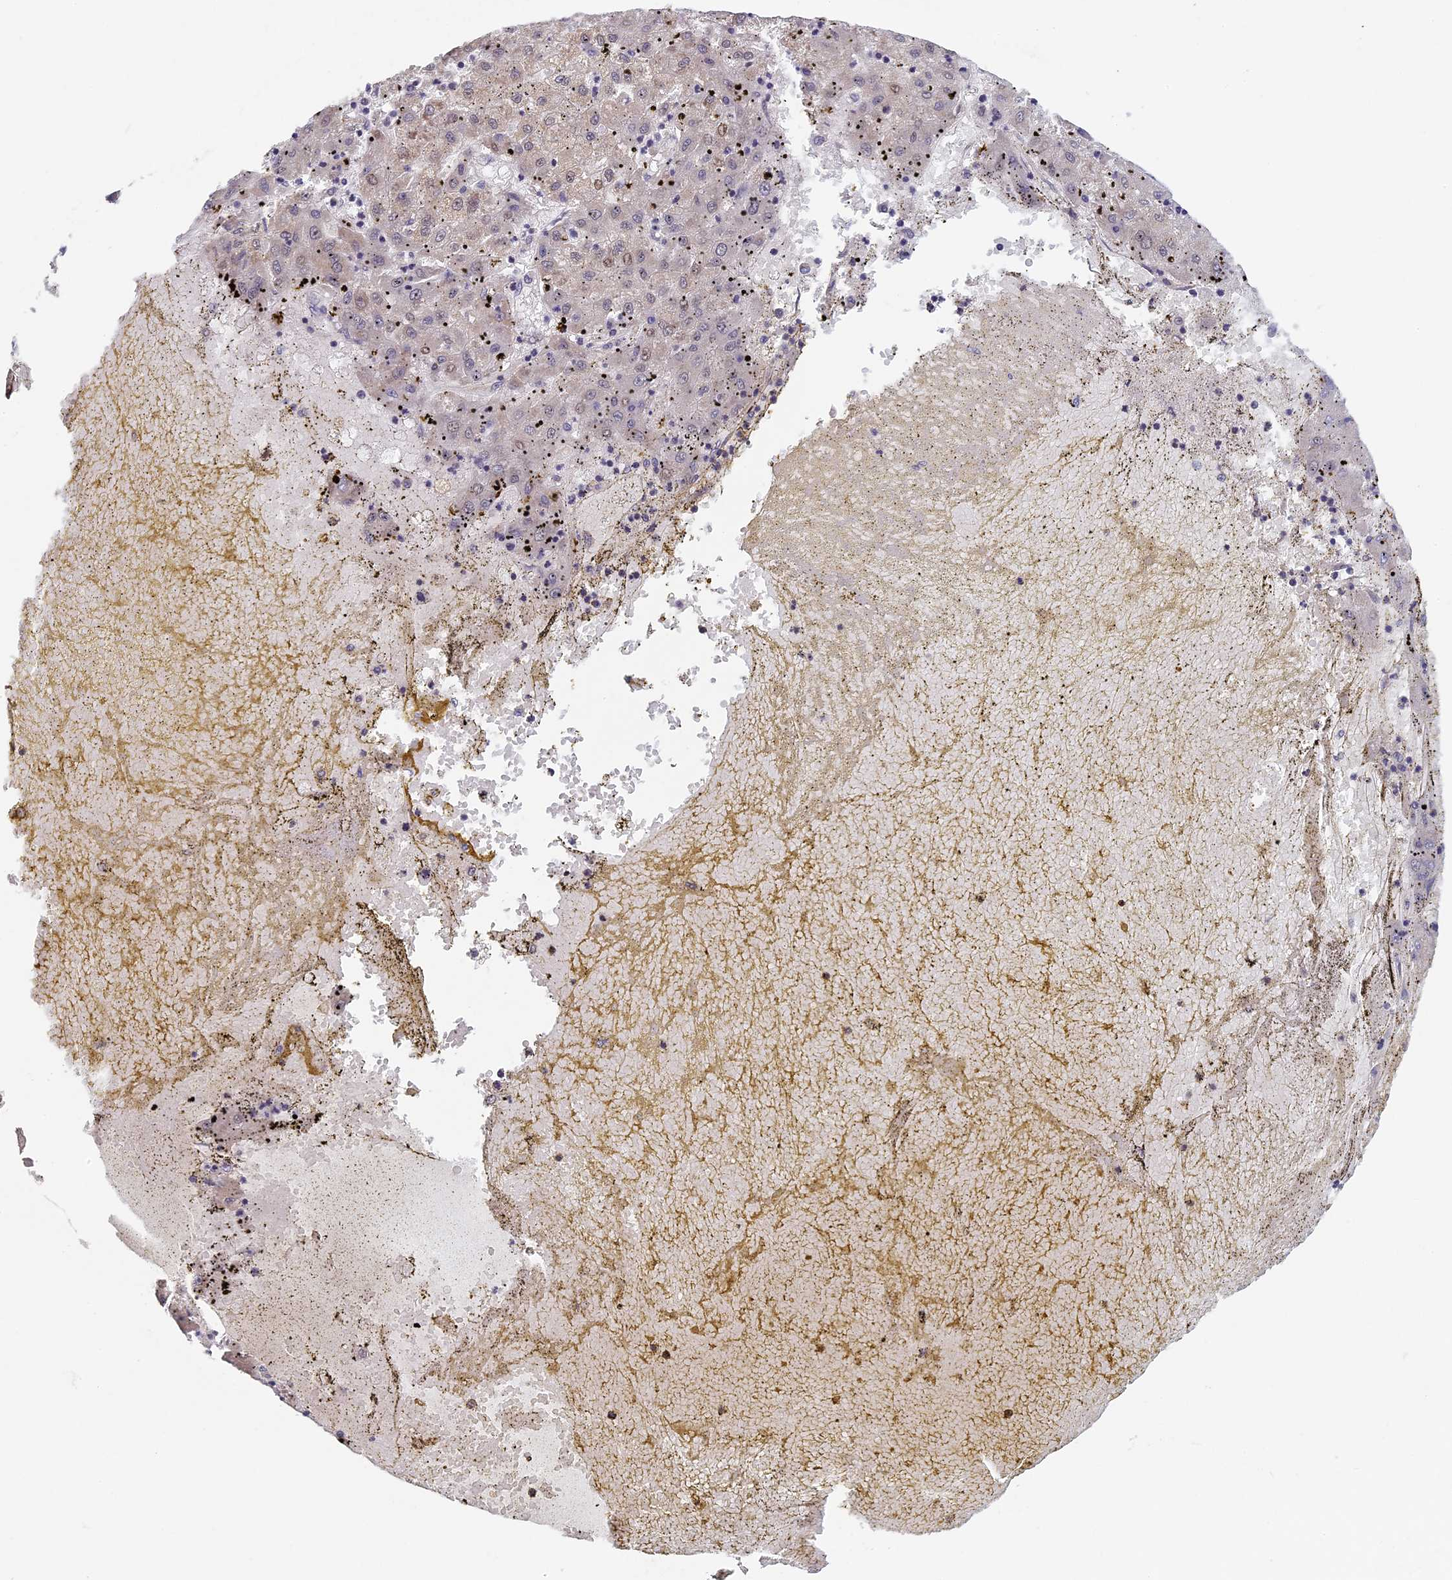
{"staining": {"intensity": "weak", "quantity": "25%-75%", "location": "cytoplasmic/membranous,nuclear"}, "tissue": "liver cancer", "cell_type": "Tumor cells", "image_type": "cancer", "snomed": [{"axis": "morphology", "description": "Carcinoma, Hepatocellular, NOS"}, {"axis": "topography", "description": "Liver"}], "caption": "Liver hepatocellular carcinoma stained with a brown dye reveals weak cytoplasmic/membranous and nuclear positive expression in approximately 25%-75% of tumor cells.", "gene": "DIXDC1", "patient": {"sex": "male", "age": 72}}